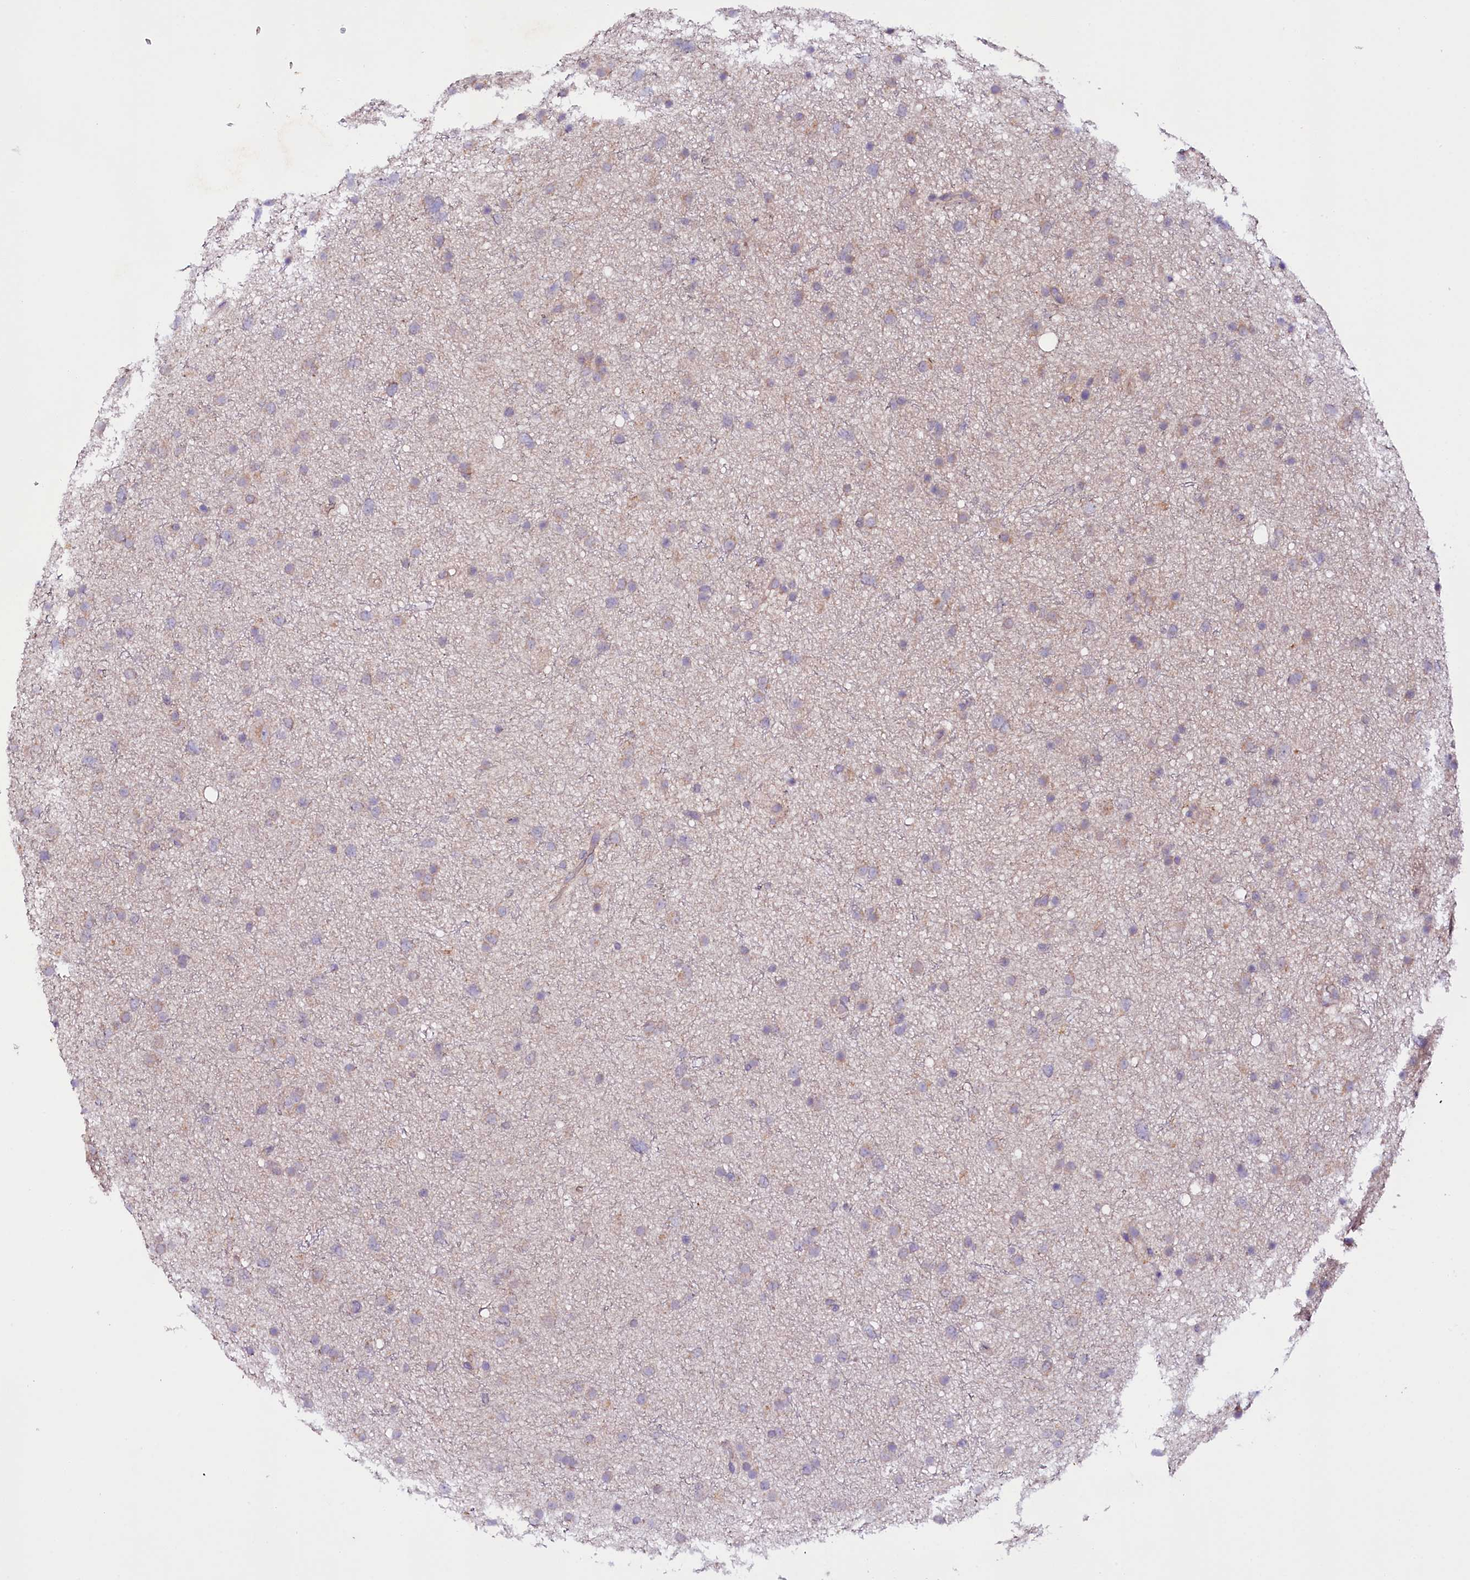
{"staining": {"intensity": "weak", "quantity": "<25%", "location": "cytoplasmic/membranous"}, "tissue": "glioma", "cell_type": "Tumor cells", "image_type": "cancer", "snomed": [{"axis": "morphology", "description": "Glioma, malignant, Low grade"}, {"axis": "topography", "description": "Cerebral cortex"}], "caption": "Immunohistochemical staining of human low-grade glioma (malignant) reveals no significant expression in tumor cells.", "gene": "ZNF45", "patient": {"sex": "female", "age": 39}}